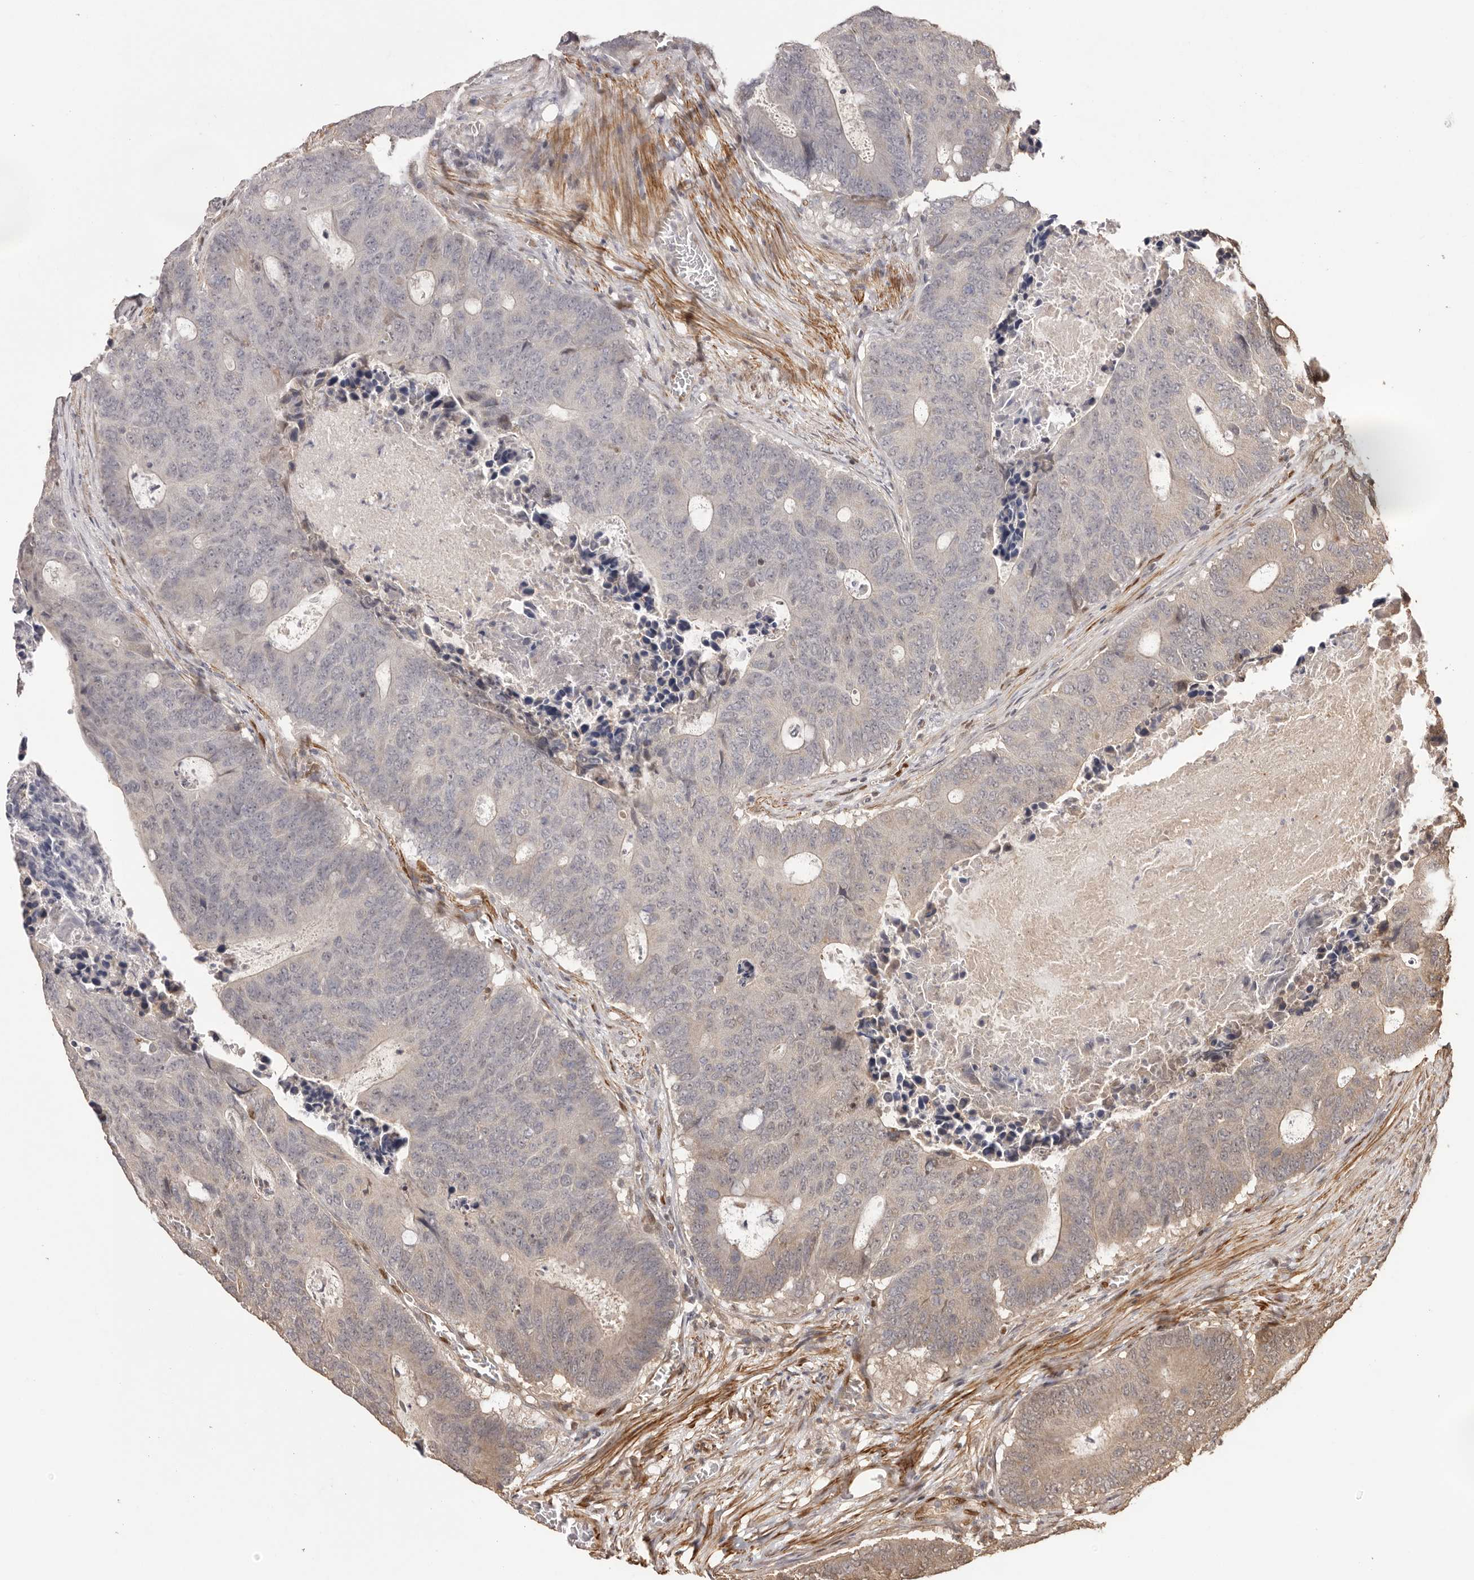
{"staining": {"intensity": "weak", "quantity": "<25%", "location": "cytoplasmic/membranous"}, "tissue": "colorectal cancer", "cell_type": "Tumor cells", "image_type": "cancer", "snomed": [{"axis": "morphology", "description": "Adenocarcinoma, NOS"}, {"axis": "topography", "description": "Colon"}], "caption": "Human colorectal cancer (adenocarcinoma) stained for a protein using immunohistochemistry exhibits no expression in tumor cells.", "gene": "UBR2", "patient": {"sex": "male", "age": 87}}